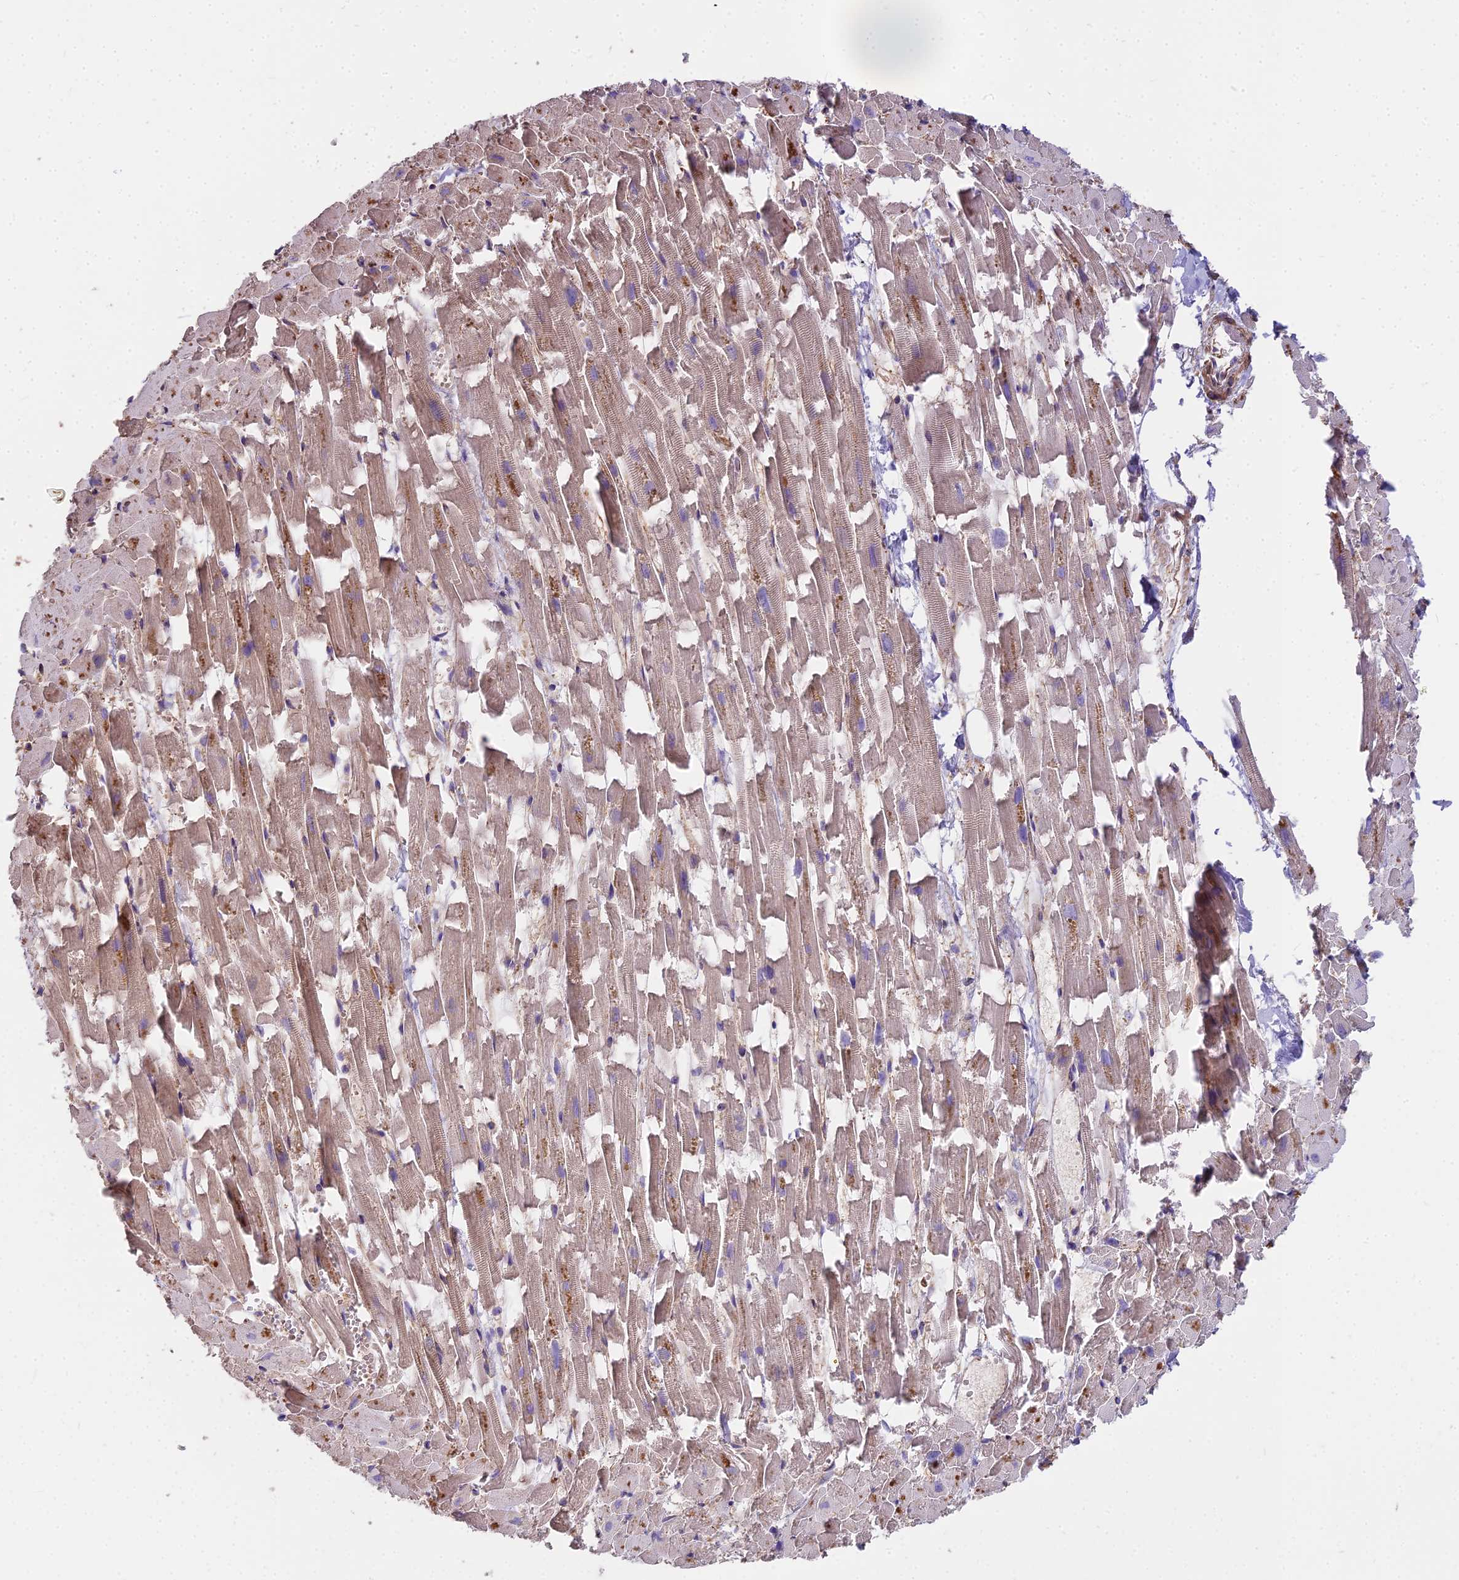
{"staining": {"intensity": "moderate", "quantity": "25%-75%", "location": "cytoplasmic/membranous"}, "tissue": "heart muscle", "cell_type": "Cardiomyocytes", "image_type": "normal", "snomed": [{"axis": "morphology", "description": "Normal tissue, NOS"}, {"axis": "topography", "description": "Heart"}], "caption": "Immunohistochemical staining of benign heart muscle reveals moderate cytoplasmic/membranous protein staining in approximately 25%-75% of cardiomyocytes. (Brightfield microscopy of DAB IHC at high magnification).", "gene": "DCTN3", "patient": {"sex": "female", "age": 64}}